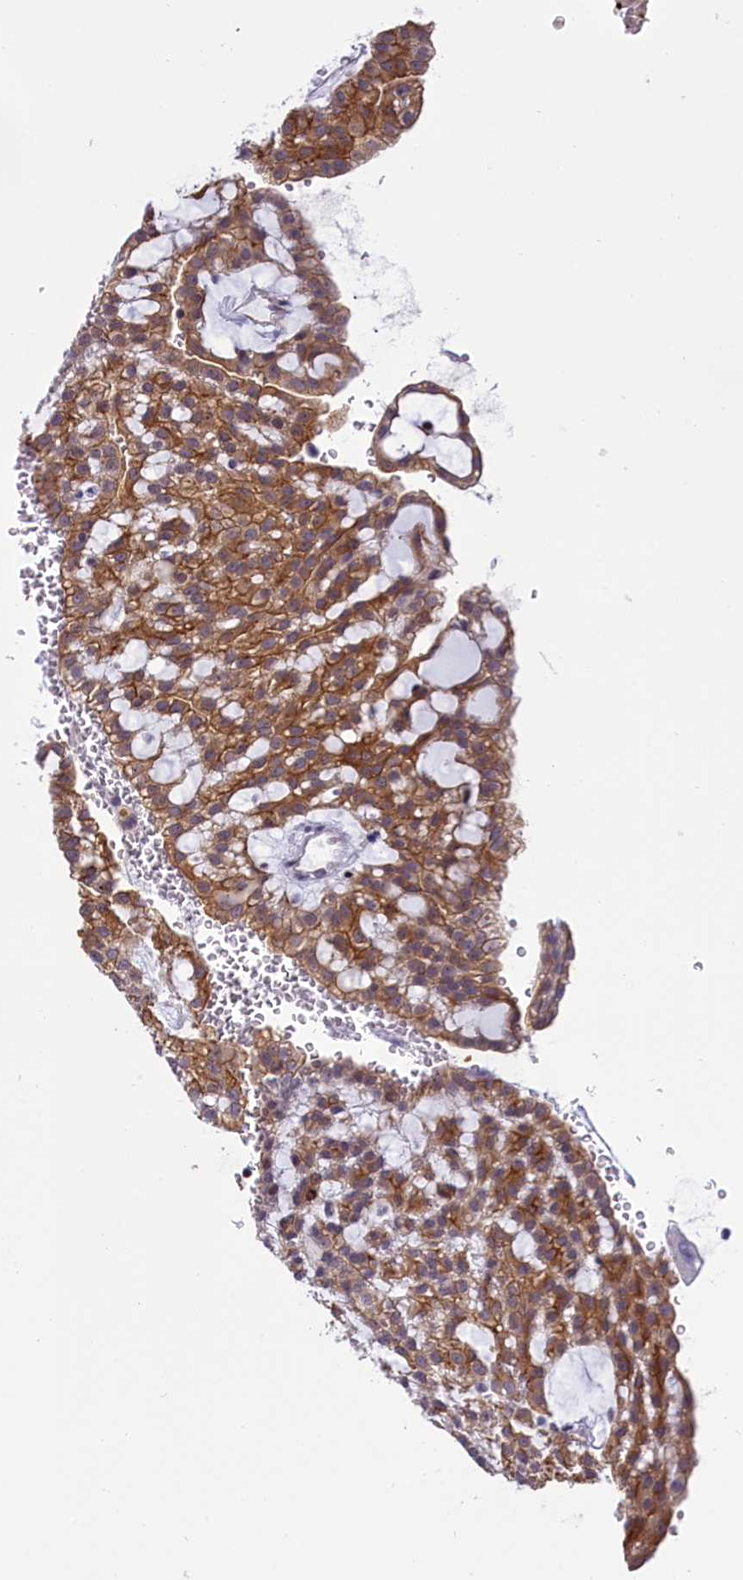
{"staining": {"intensity": "strong", "quantity": ">75%", "location": "cytoplasmic/membranous"}, "tissue": "renal cancer", "cell_type": "Tumor cells", "image_type": "cancer", "snomed": [{"axis": "morphology", "description": "Adenocarcinoma, NOS"}, {"axis": "topography", "description": "Kidney"}], "caption": "Human adenocarcinoma (renal) stained for a protein (brown) reveals strong cytoplasmic/membranous positive staining in approximately >75% of tumor cells.", "gene": "SPIRE2", "patient": {"sex": "male", "age": 63}}